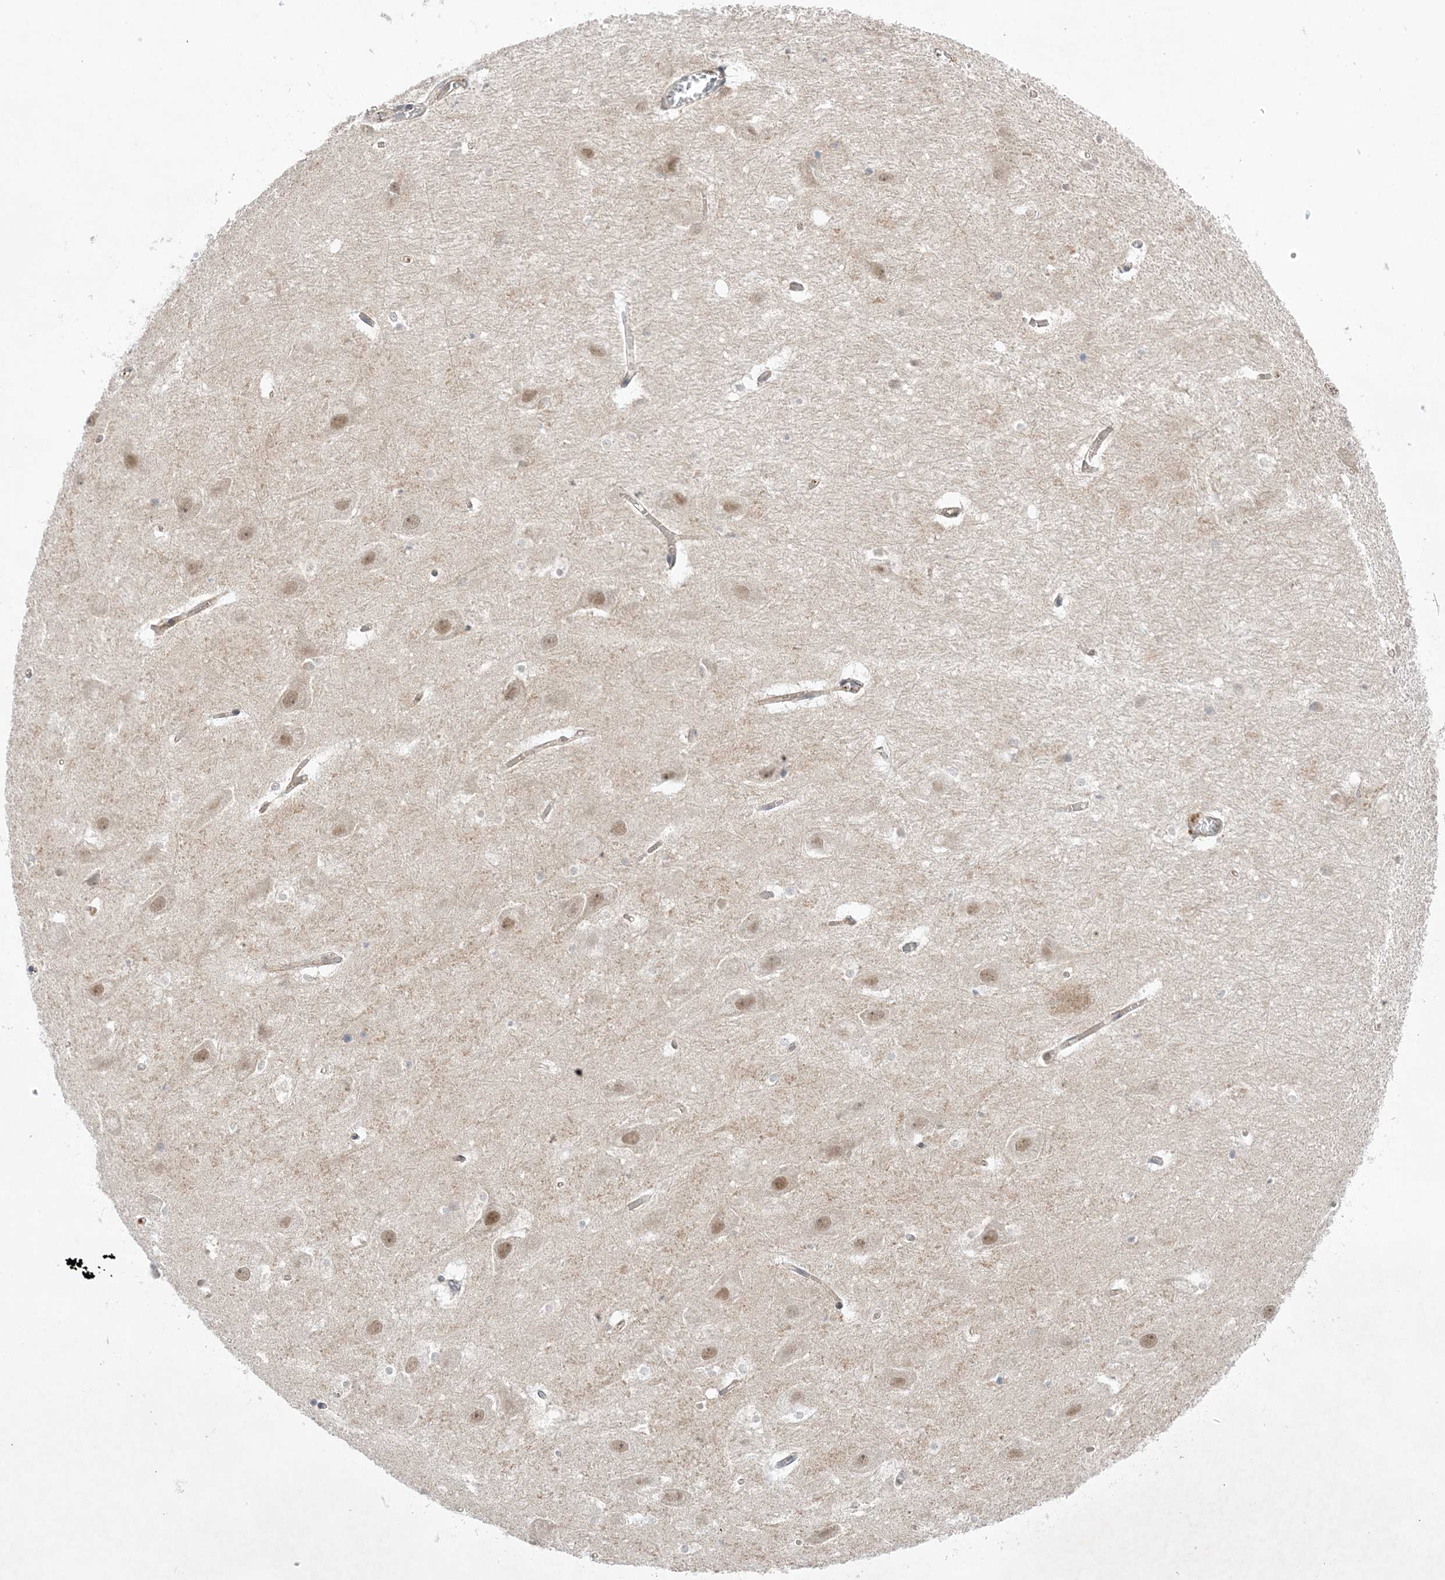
{"staining": {"intensity": "negative", "quantity": "none", "location": "none"}, "tissue": "hippocampus", "cell_type": "Glial cells", "image_type": "normal", "snomed": [{"axis": "morphology", "description": "Normal tissue, NOS"}, {"axis": "topography", "description": "Hippocampus"}], "caption": "IHC histopathology image of normal hippocampus stained for a protein (brown), which displays no positivity in glial cells. The staining is performed using DAB brown chromogen with nuclei counter-stained in using hematoxylin.", "gene": "NAF1", "patient": {"sex": "female", "age": 52}}